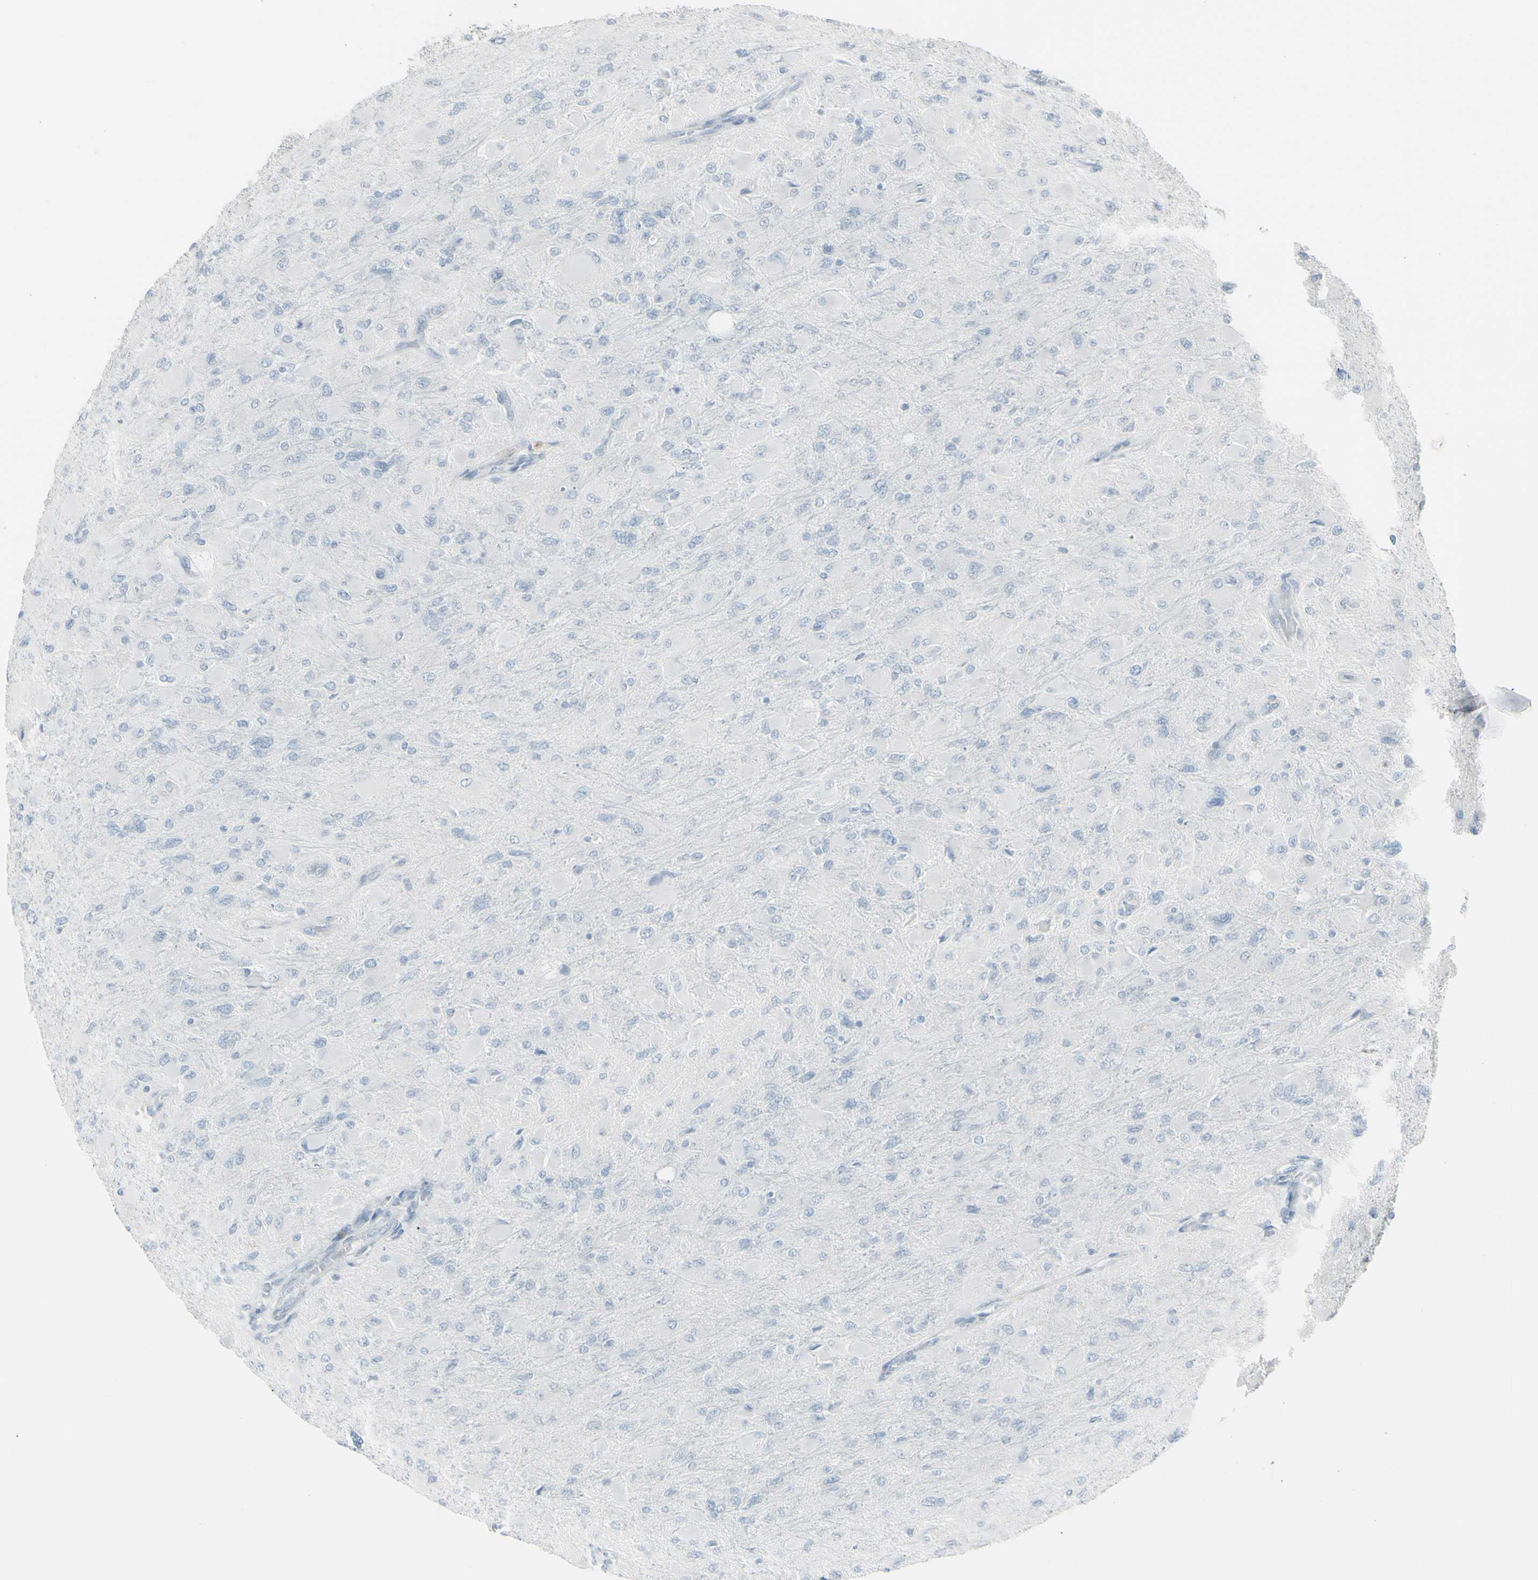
{"staining": {"intensity": "negative", "quantity": "none", "location": "none"}, "tissue": "glioma", "cell_type": "Tumor cells", "image_type": "cancer", "snomed": [{"axis": "morphology", "description": "Glioma, malignant, High grade"}, {"axis": "topography", "description": "Cerebral cortex"}], "caption": "The histopathology image reveals no staining of tumor cells in glioma.", "gene": "YBX2", "patient": {"sex": "female", "age": 36}}